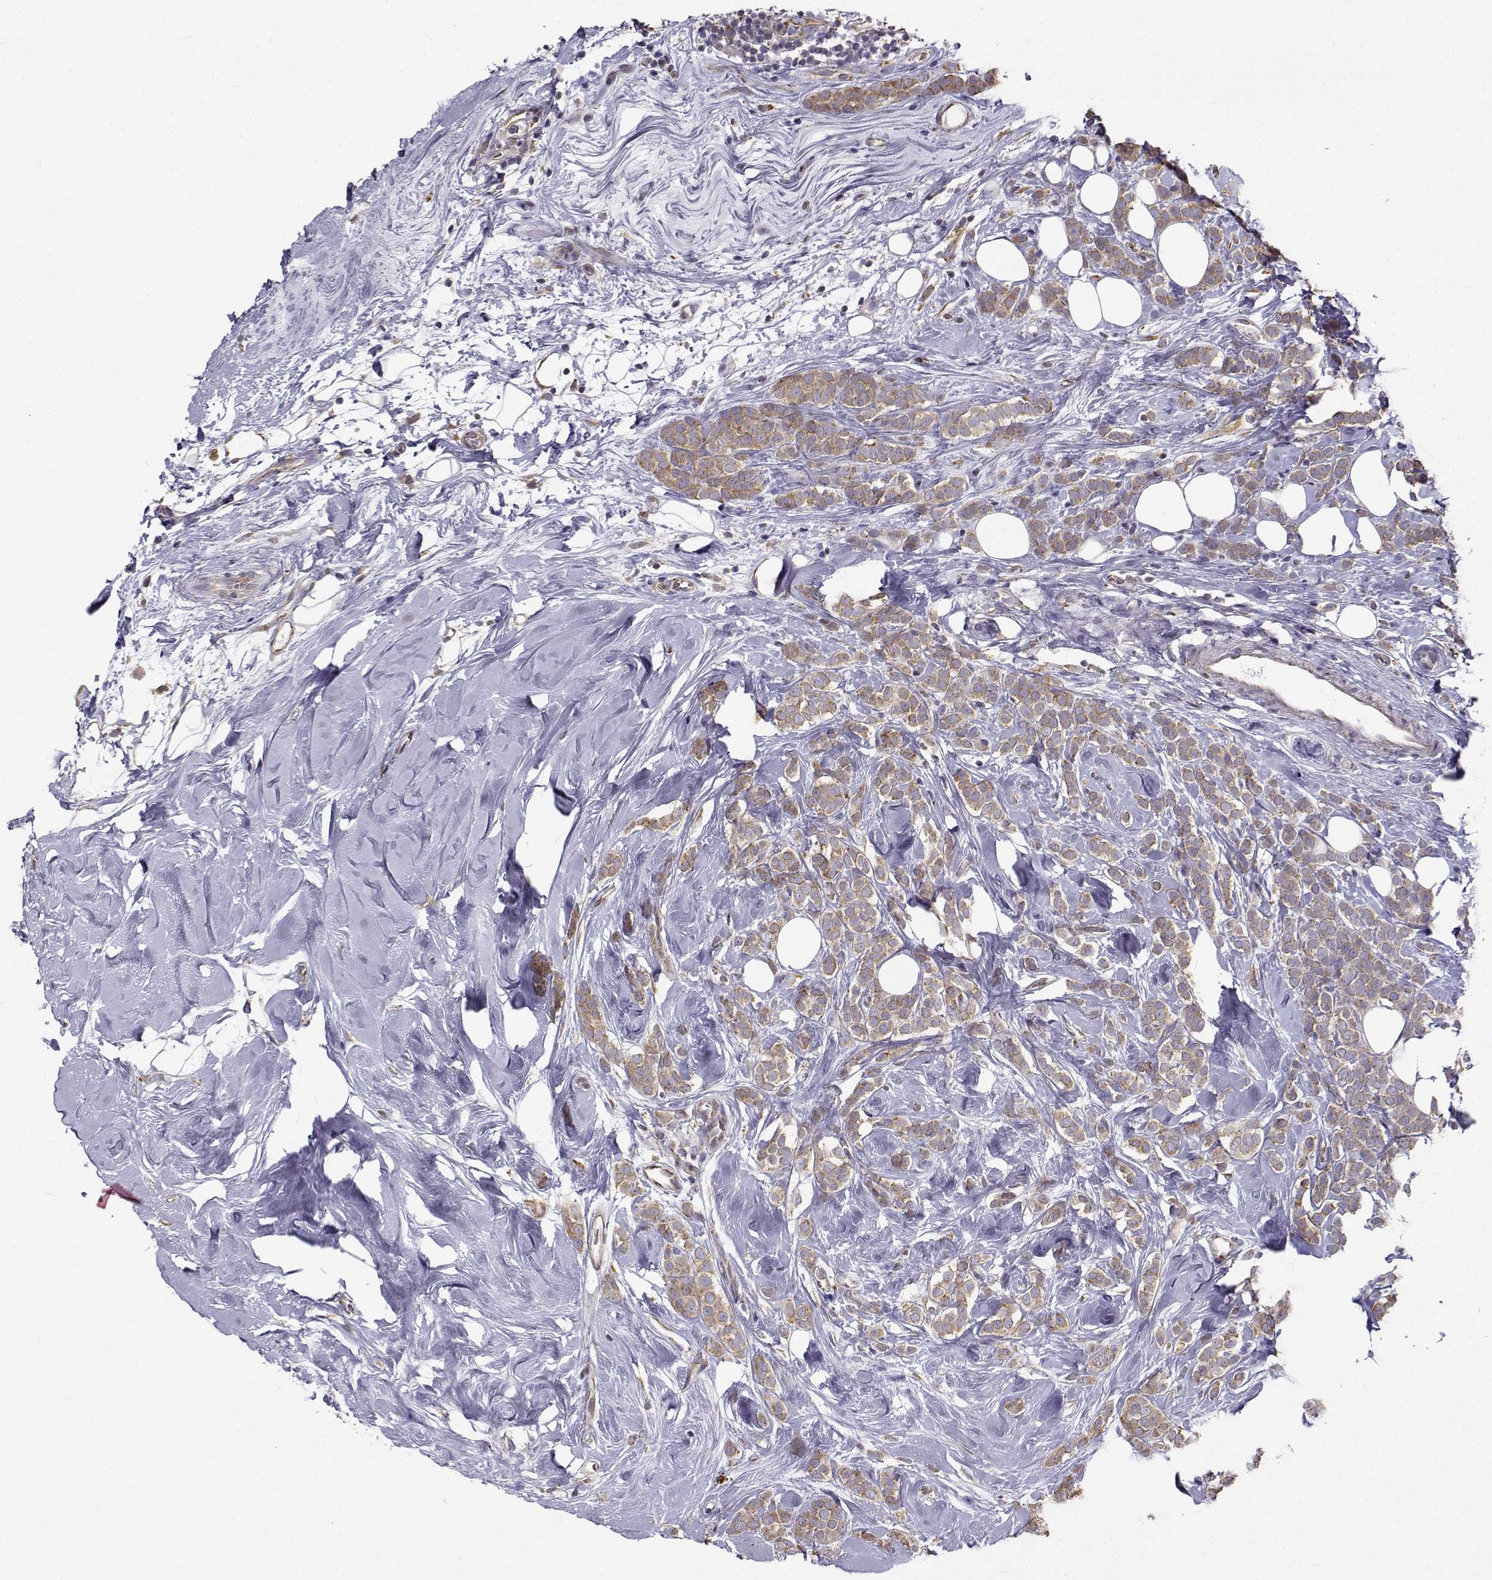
{"staining": {"intensity": "moderate", "quantity": ">75%", "location": "cytoplasmic/membranous"}, "tissue": "breast cancer", "cell_type": "Tumor cells", "image_type": "cancer", "snomed": [{"axis": "morphology", "description": "Lobular carcinoma"}, {"axis": "topography", "description": "Breast"}], "caption": "A medium amount of moderate cytoplasmic/membranous staining is present in approximately >75% of tumor cells in breast cancer tissue.", "gene": "BEND6", "patient": {"sex": "female", "age": 49}}